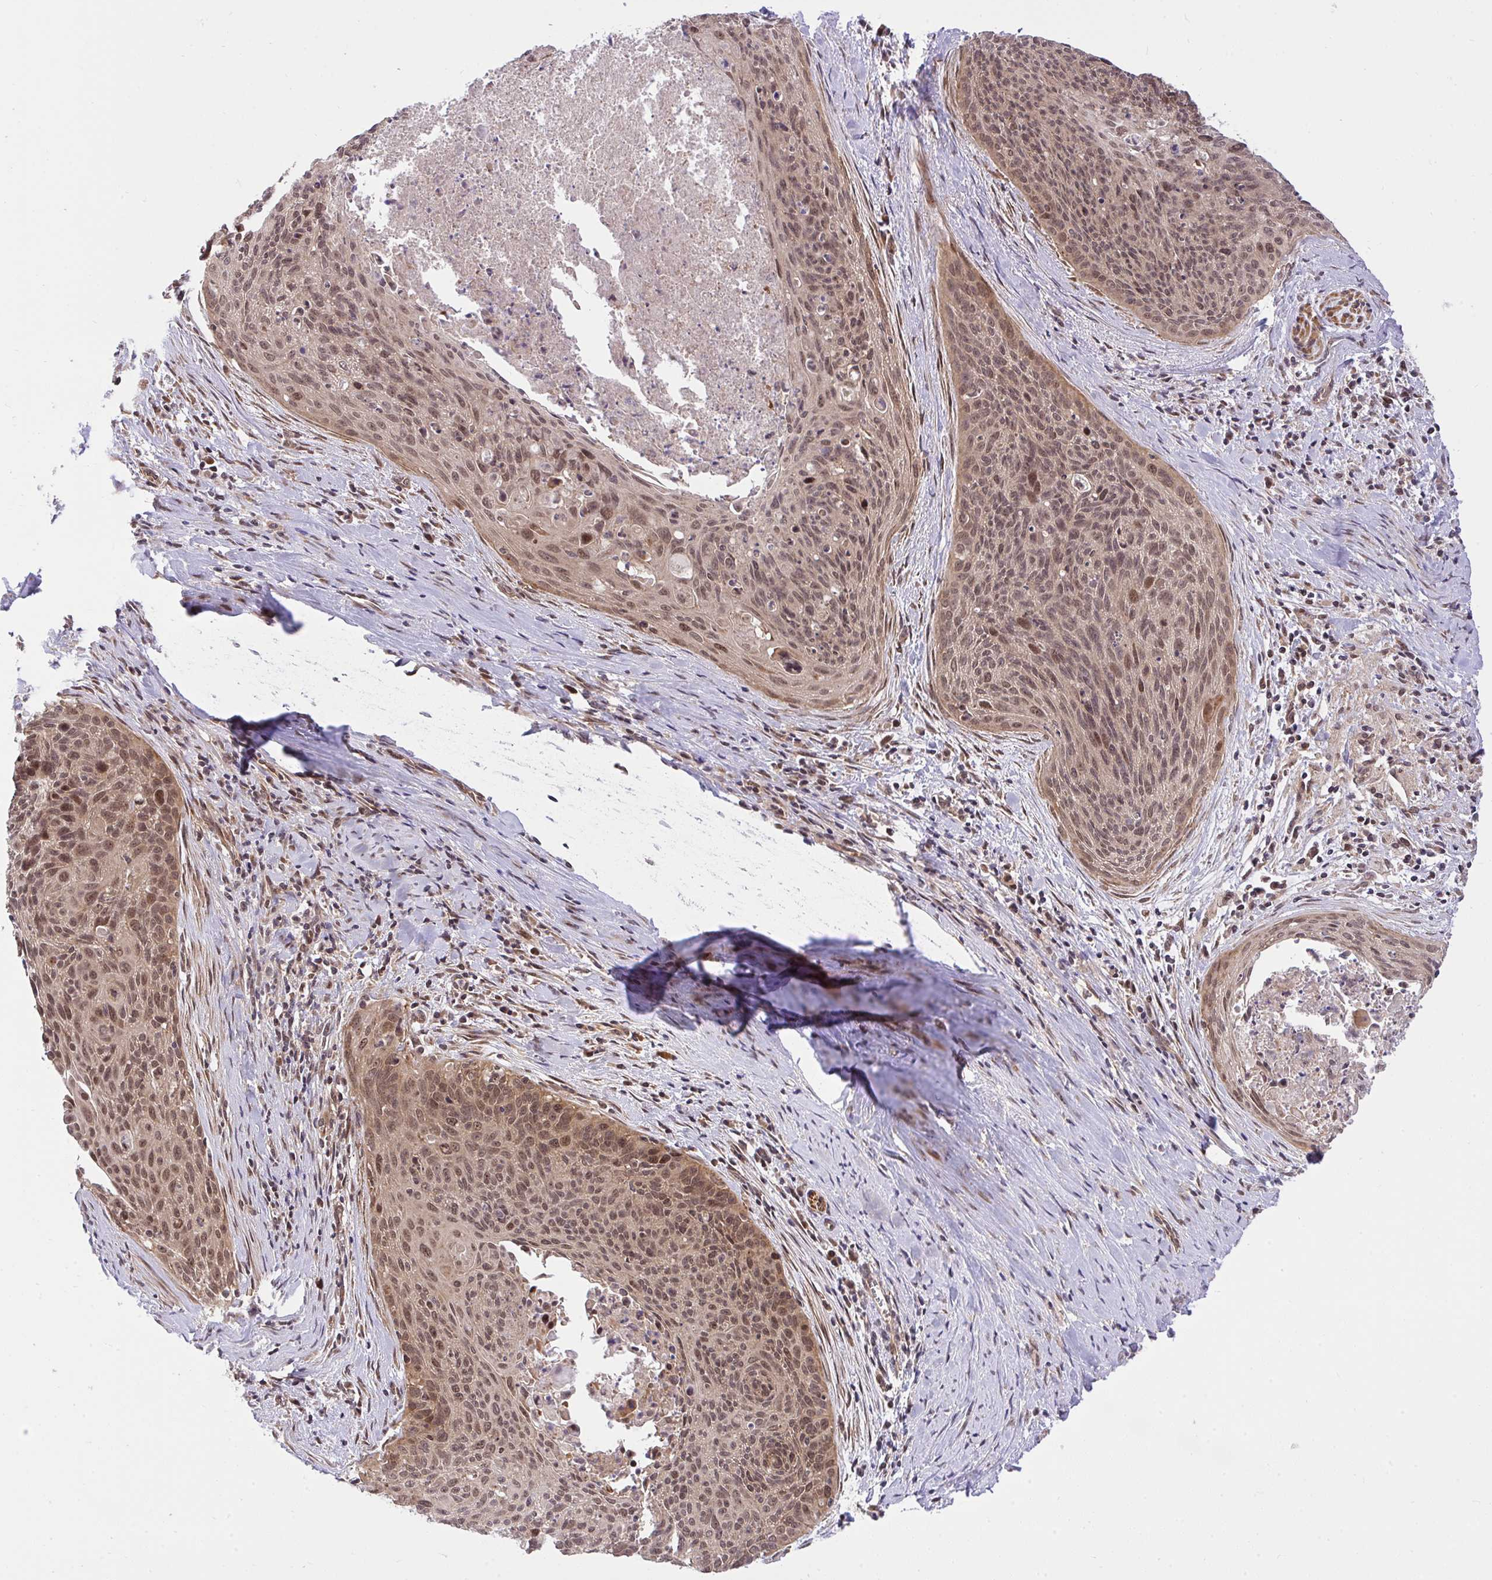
{"staining": {"intensity": "moderate", "quantity": ">75%", "location": "cytoplasmic/membranous"}, "tissue": "cervical cancer", "cell_type": "Tumor cells", "image_type": "cancer", "snomed": [{"axis": "morphology", "description": "Squamous cell carcinoma, NOS"}, {"axis": "topography", "description": "Cervix"}], "caption": "IHC histopathology image of human cervical cancer (squamous cell carcinoma) stained for a protein (brown), which demonstrates medium levels of moderate cytoplasmic/membranous expression in about >75% of tumor cells.", "gene": "ERI1", "patient": {"sex": "female", "age": 55}}